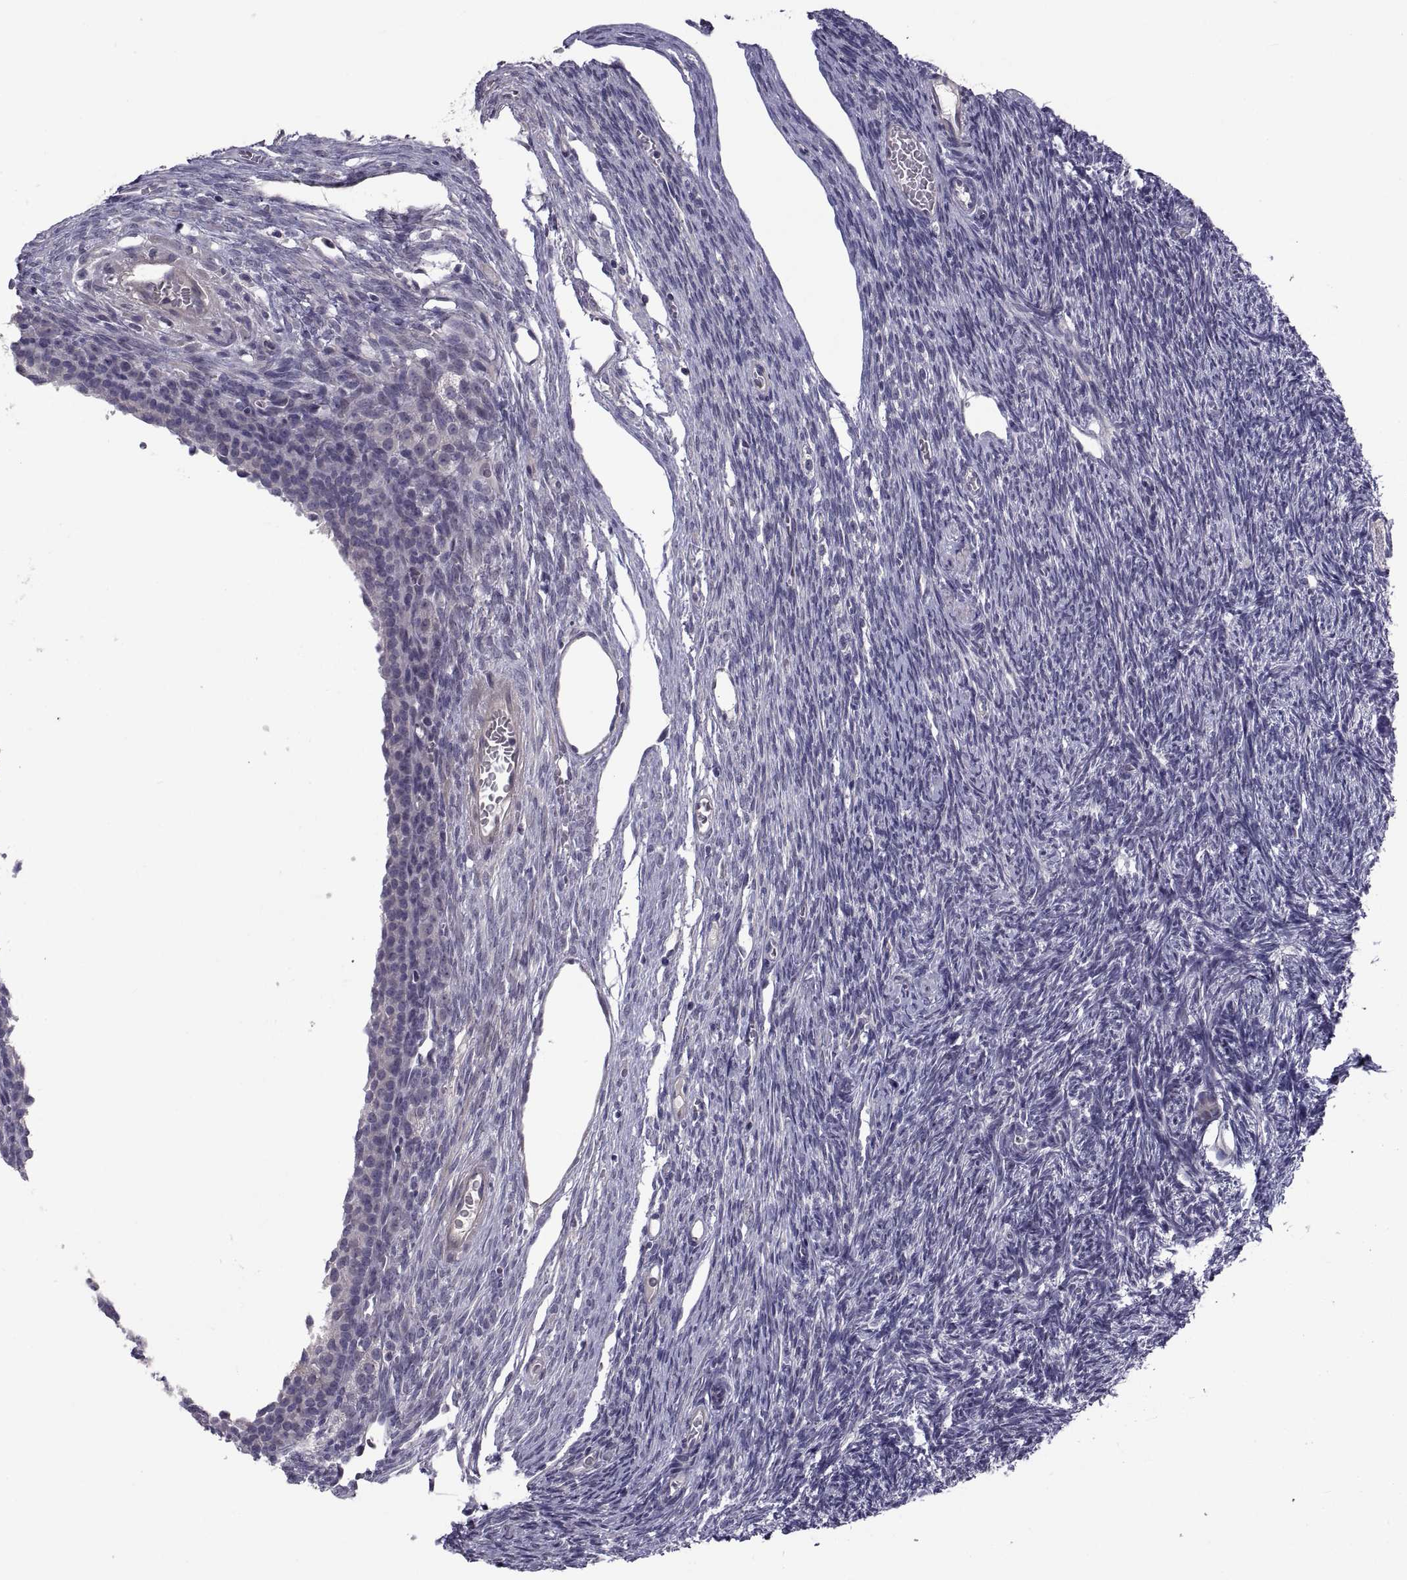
{"staining": {"intensity": "negative", "quantity": "none", "location": "none"}, "tissue": "ovary", "cell_type": "Ovarian stroma cells", "image_type": "normal", "snomed": [{"axis": "morphology", "description": "Normal tissue, NOS"}, {"axis": "topography", "description": "Ovary"}], "caption": "Unremarkable ovary was stained to show a protein in brown. There is no significant staining in ovarian stroma cells. (DAB (3,3'-diaminobenzidine) immunohistochemistry (IHC) with hematoxylin counter stain).", "gene": "NPTX2", "patient": {"sex": "female", "age": 27}}